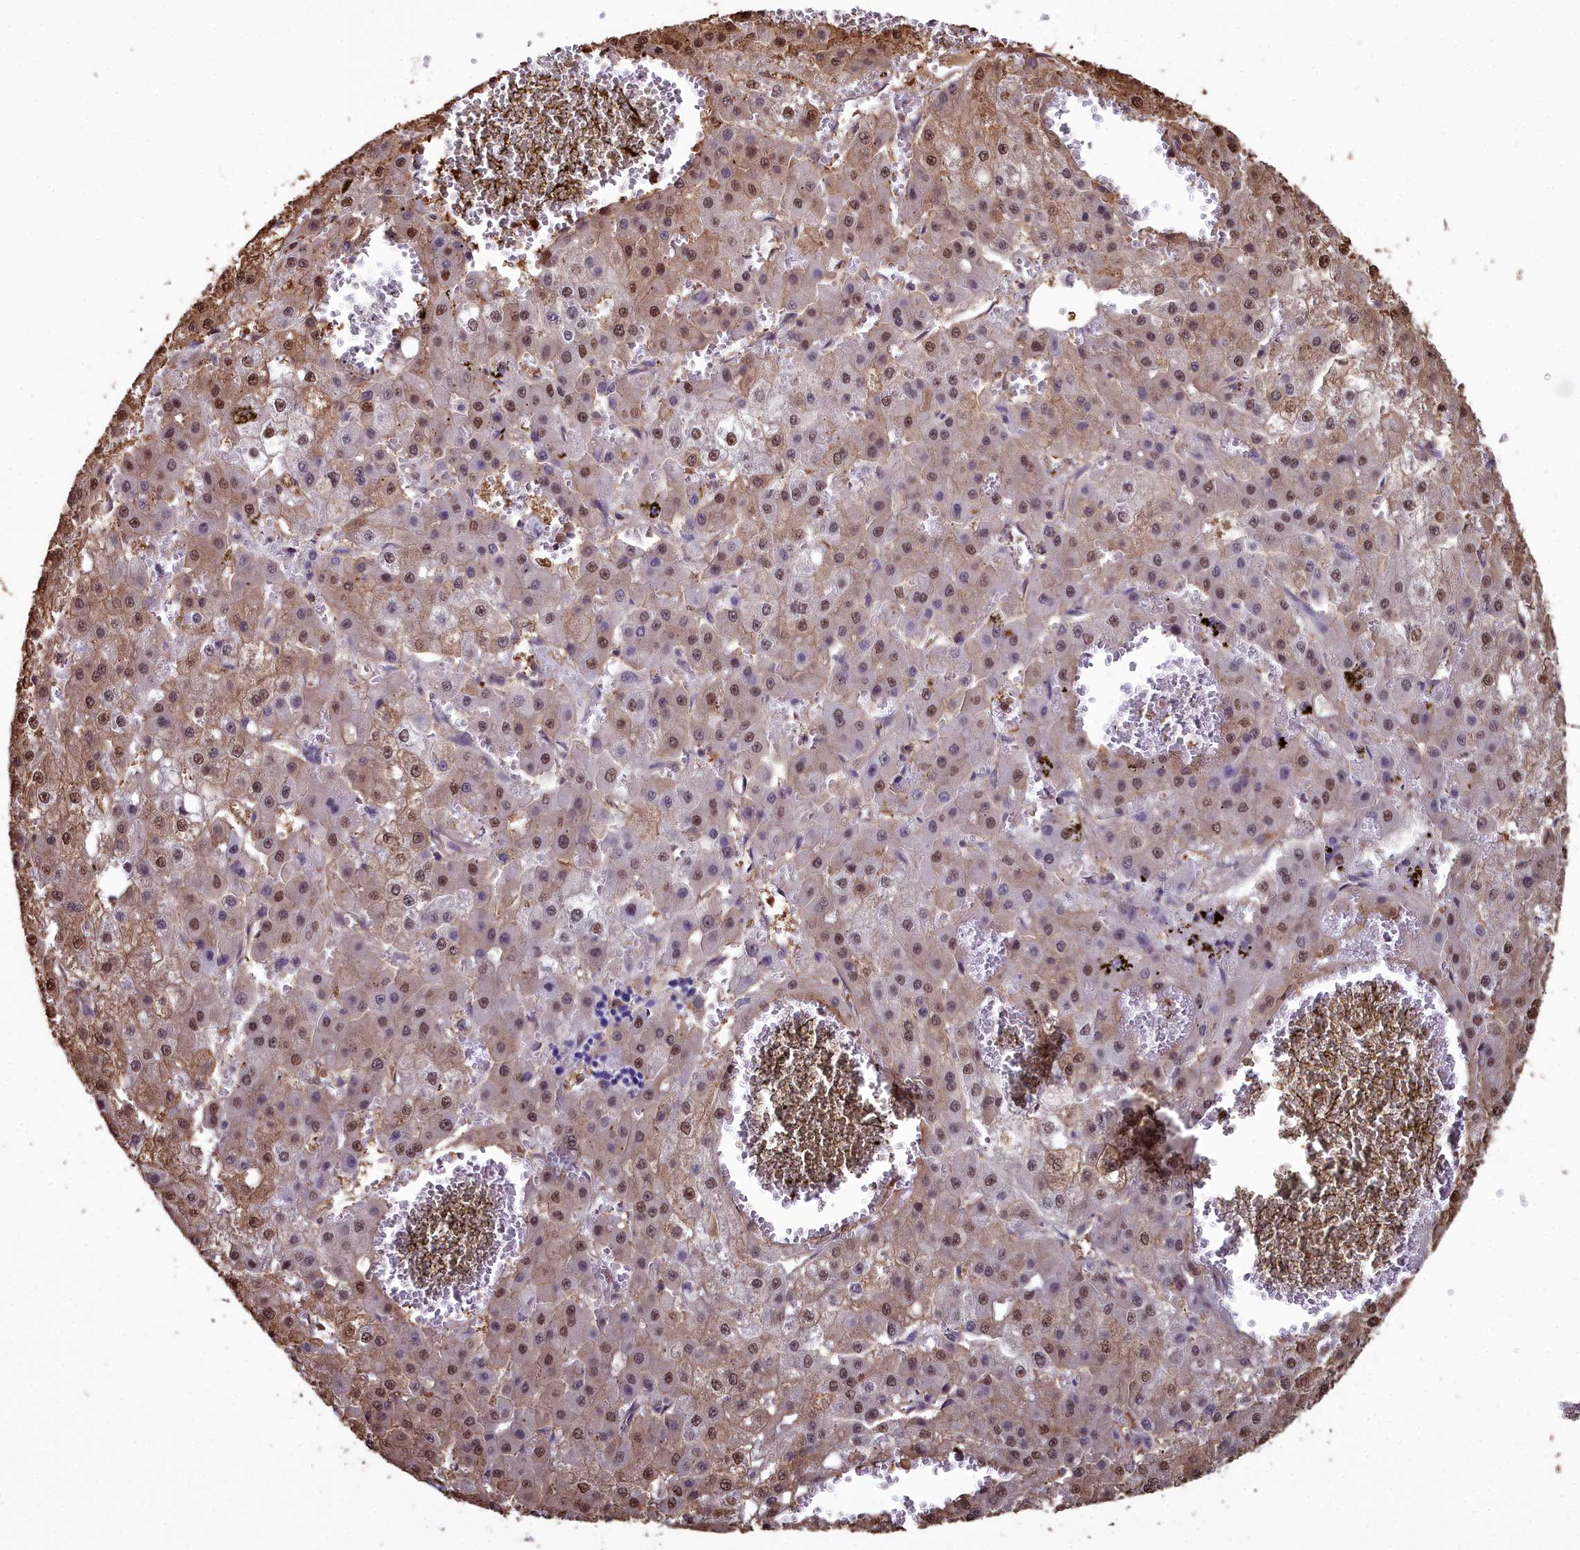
{"staining": {"intensity": "moderate", "quantity": ">75%", "location": "nuclear"}, "tissue": "liver cancer", "cell_type": "Tumor cells", "image_type": "cancer", "snomed": [{"axis": "morphology", "description": "Carcinoma, Hepatocellular, NOS"}, {"axis": "topography", "description": "Liver"}], "caption": "Brown immunohistochemical staining in hepatocellular carcinoma (liver) shows moderate nuclear positivity in approximately >75% of tumor cells.", "gene": "GAPDH", "patient": {"sex": "male", "age": 47}}